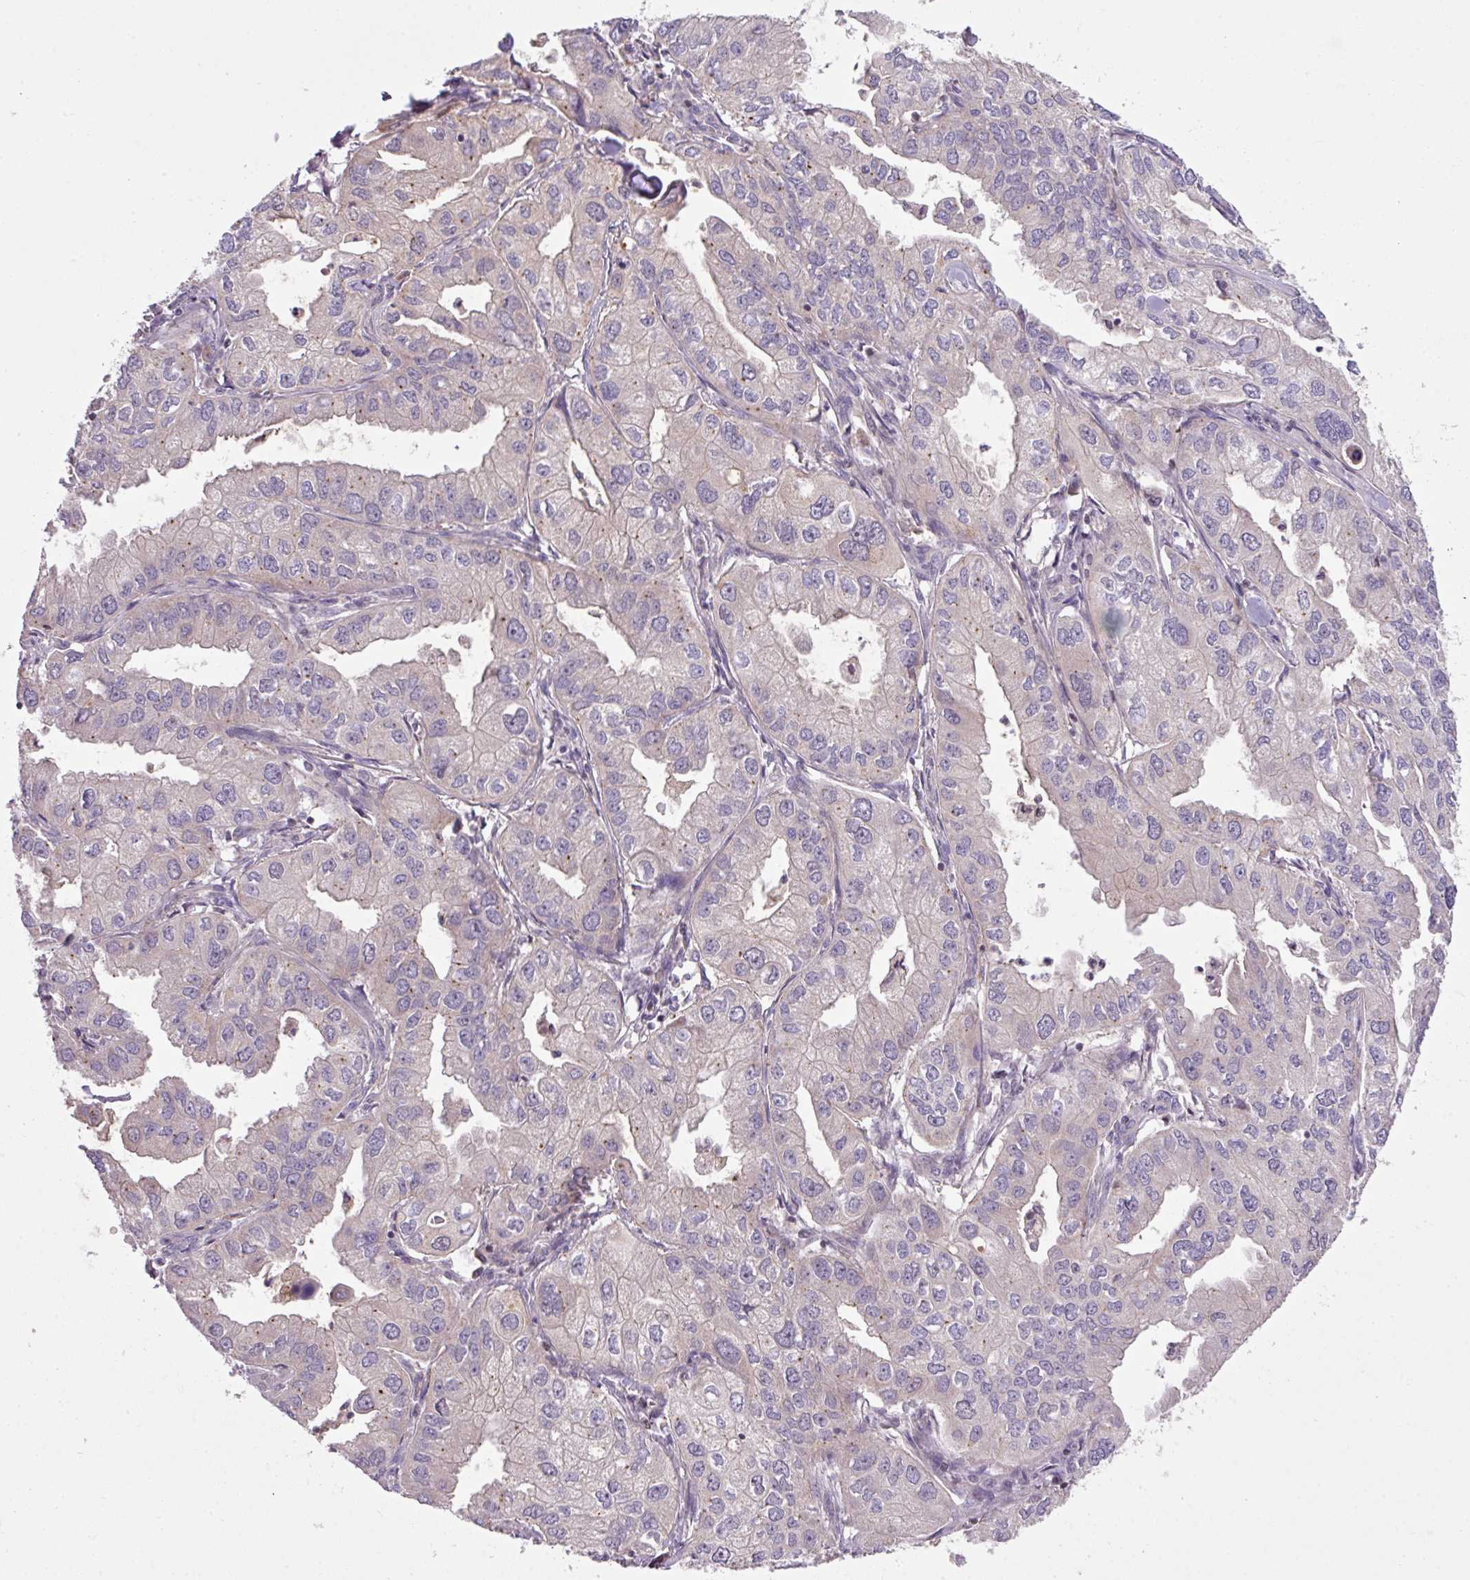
{"staining": {"intensity": "negative", "quantity": "none", "location": "none"}, "tissue": "lung cancer", "cell_type": "Tumor cells", "image_type": "cancer", "snomed": [{"axis": "morphology", "description": "Adenocarcinoma, NOS"}, {"axis": "topography", "description": "Lung"}], "caption": "This is an immunohistochemistry (IHC) image of lung cancer. There is no positivity in tumor cells.", "gene": "ZNF394", "patient": {"sex": "male", "age": 48}}